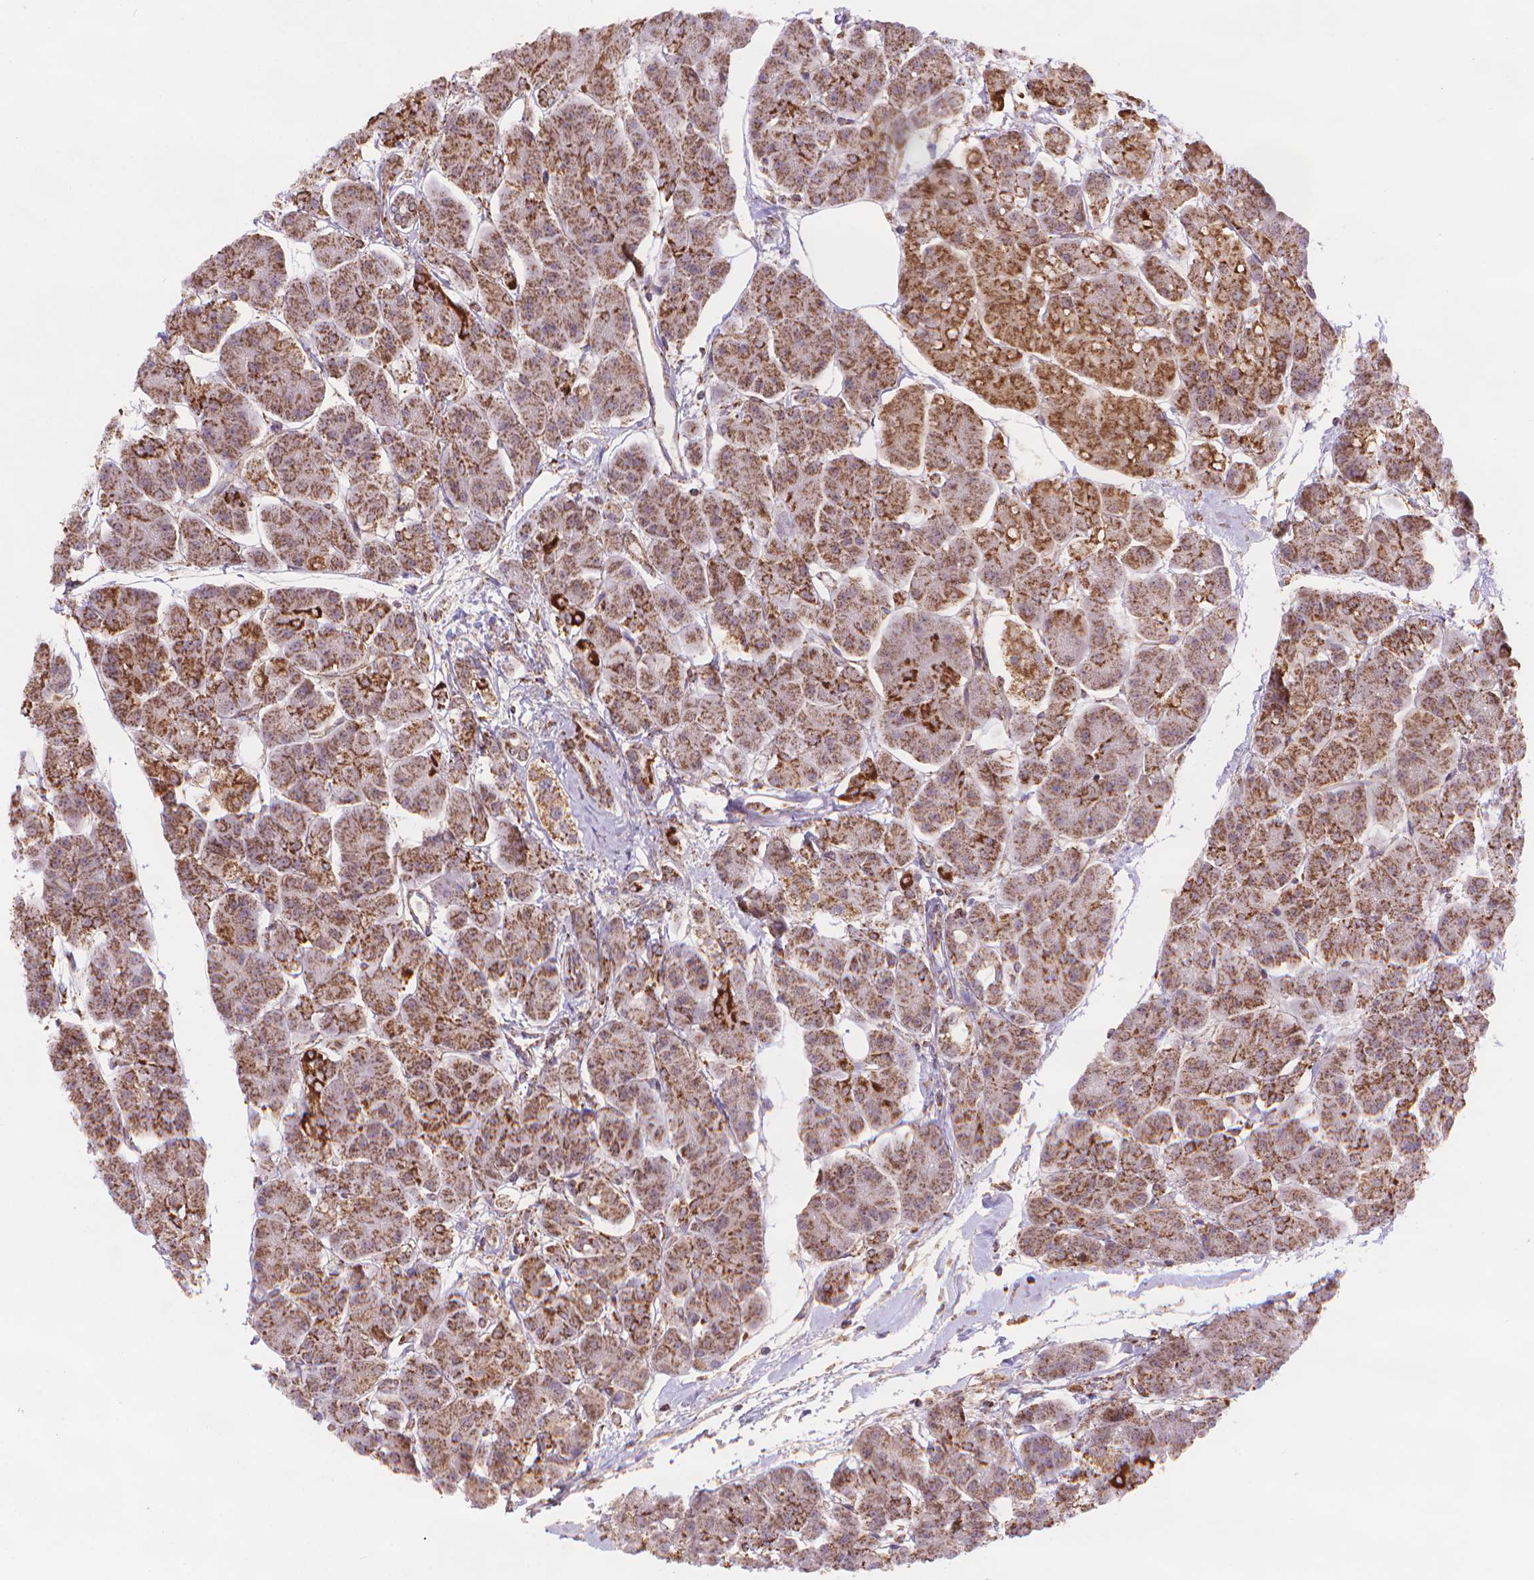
{"staining": {"intensity": "strong", "quantity": "25%-75%", "location": "cytoplasmic/membranous"}, "tissue": "pancreas", "cell_type": "Exocrine glandular cells", "image_type": "normal", "snomed": [{"axis": "morphology", "description": "Normal tissue, NOS"}, {"axis": "topography", "description": "Adipose tissue"}, {"axis": "topography", "description": "Pancreas"}, {"axis": "topography", "description": "Peripheral nerve tissue"}], "caption": "Protein positivity by immunohistochemistry (IHC) demonstrates strong cytoplasmic/membranous positivity in about 25%-75% of exocrine glandular cells in unremarkable pancreas.", "gene": "CYYR1", "patient": {"sex": "female", "age": 58}}